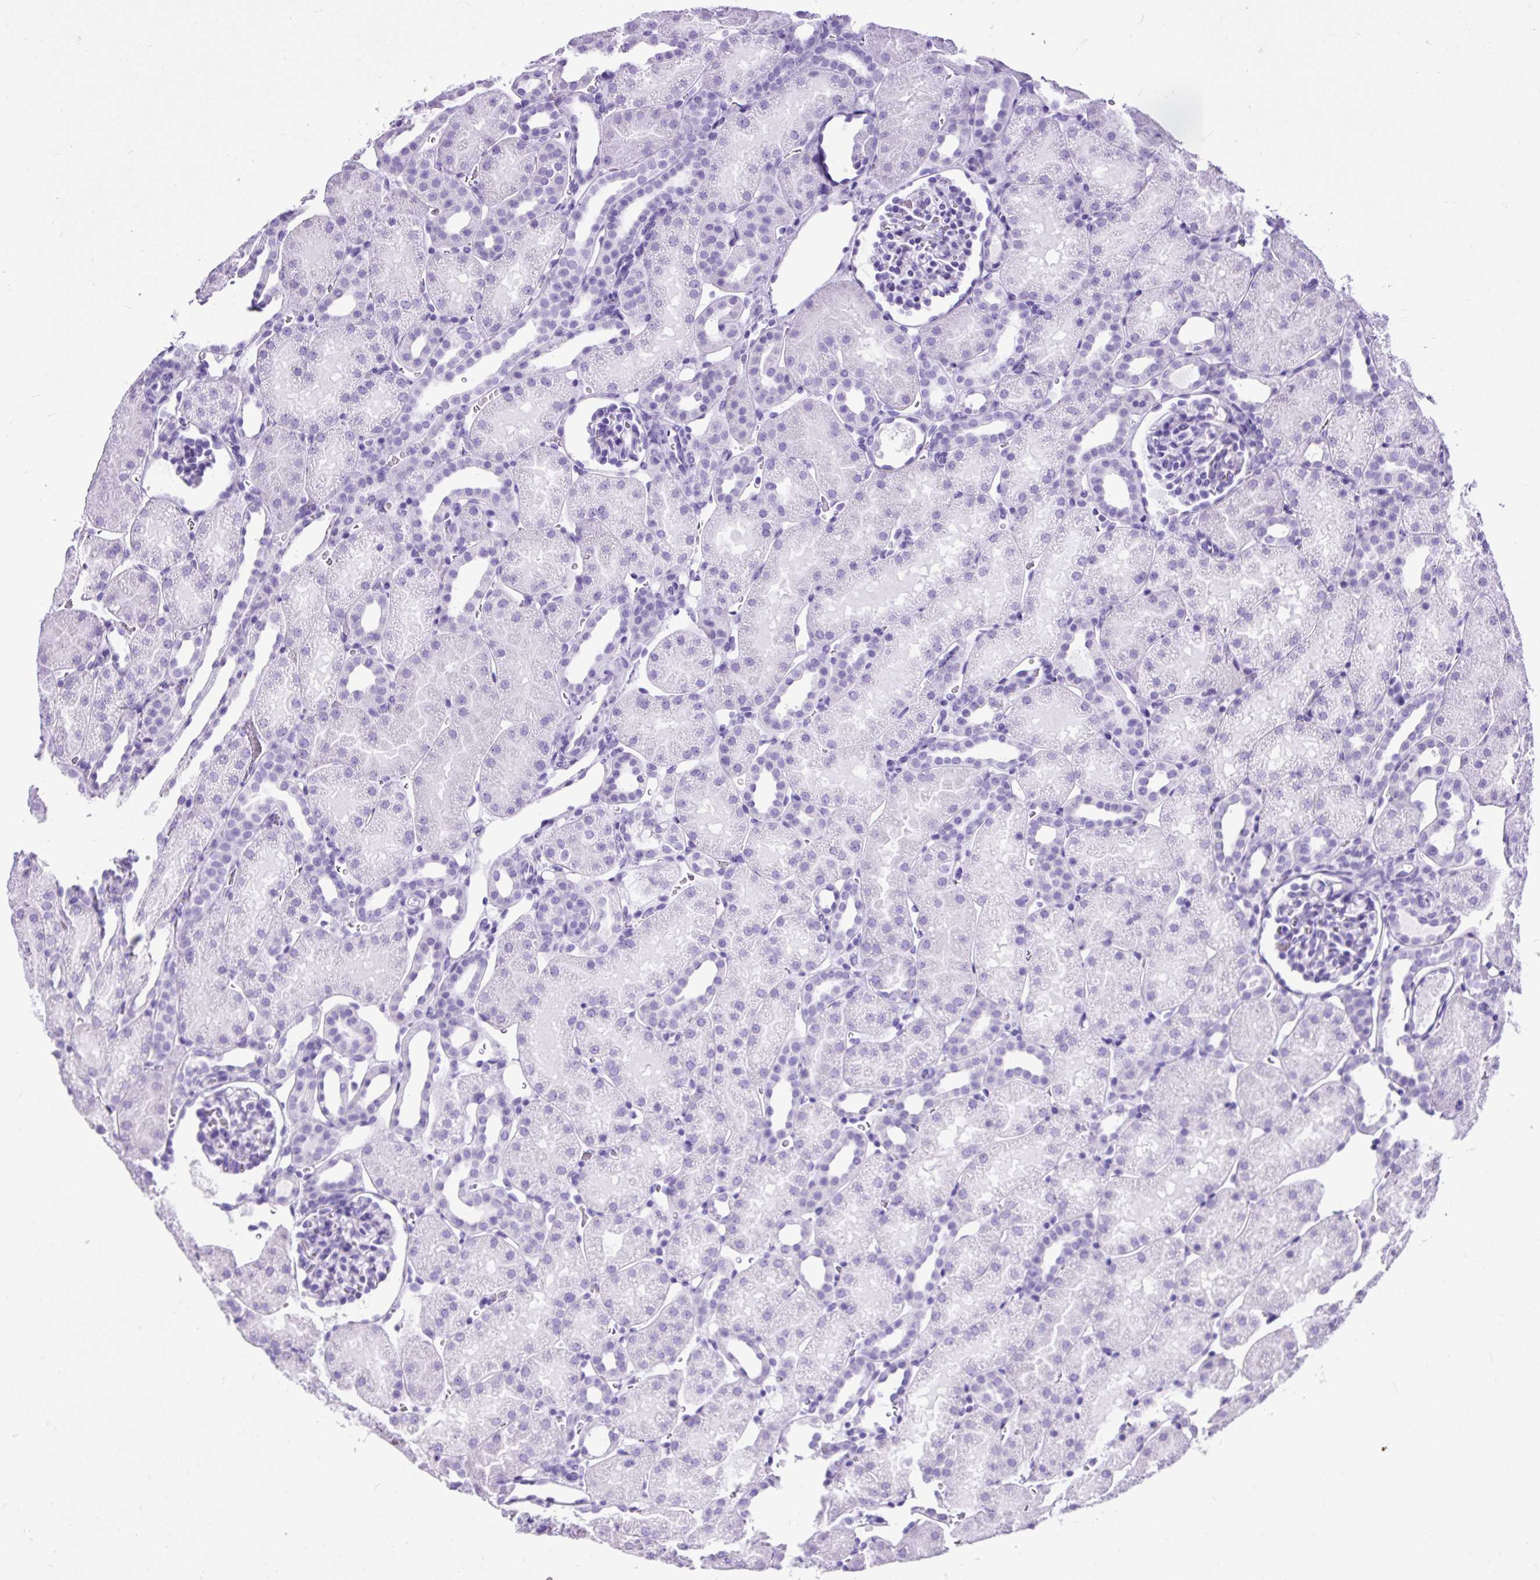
{"staining": {"intensity": "negative", "quantity": "none", "location": "none"}, "tissue": "kidney", "cell_type": "Cells in glomeruli", "image_type": "normal", "snomed": [{"axis": "morphology", "description": "Normal tissue, NOS"}, {"axis": "topography", "description": "Kidney"}], "caption": "DAB (3,3'-diaminobenzidine) immunohistochemical staining of normal kidney reveals no significant expression in cells in glomeruli.", "gene": "CEL", "patient": {"sex": "male", "age": 2}}